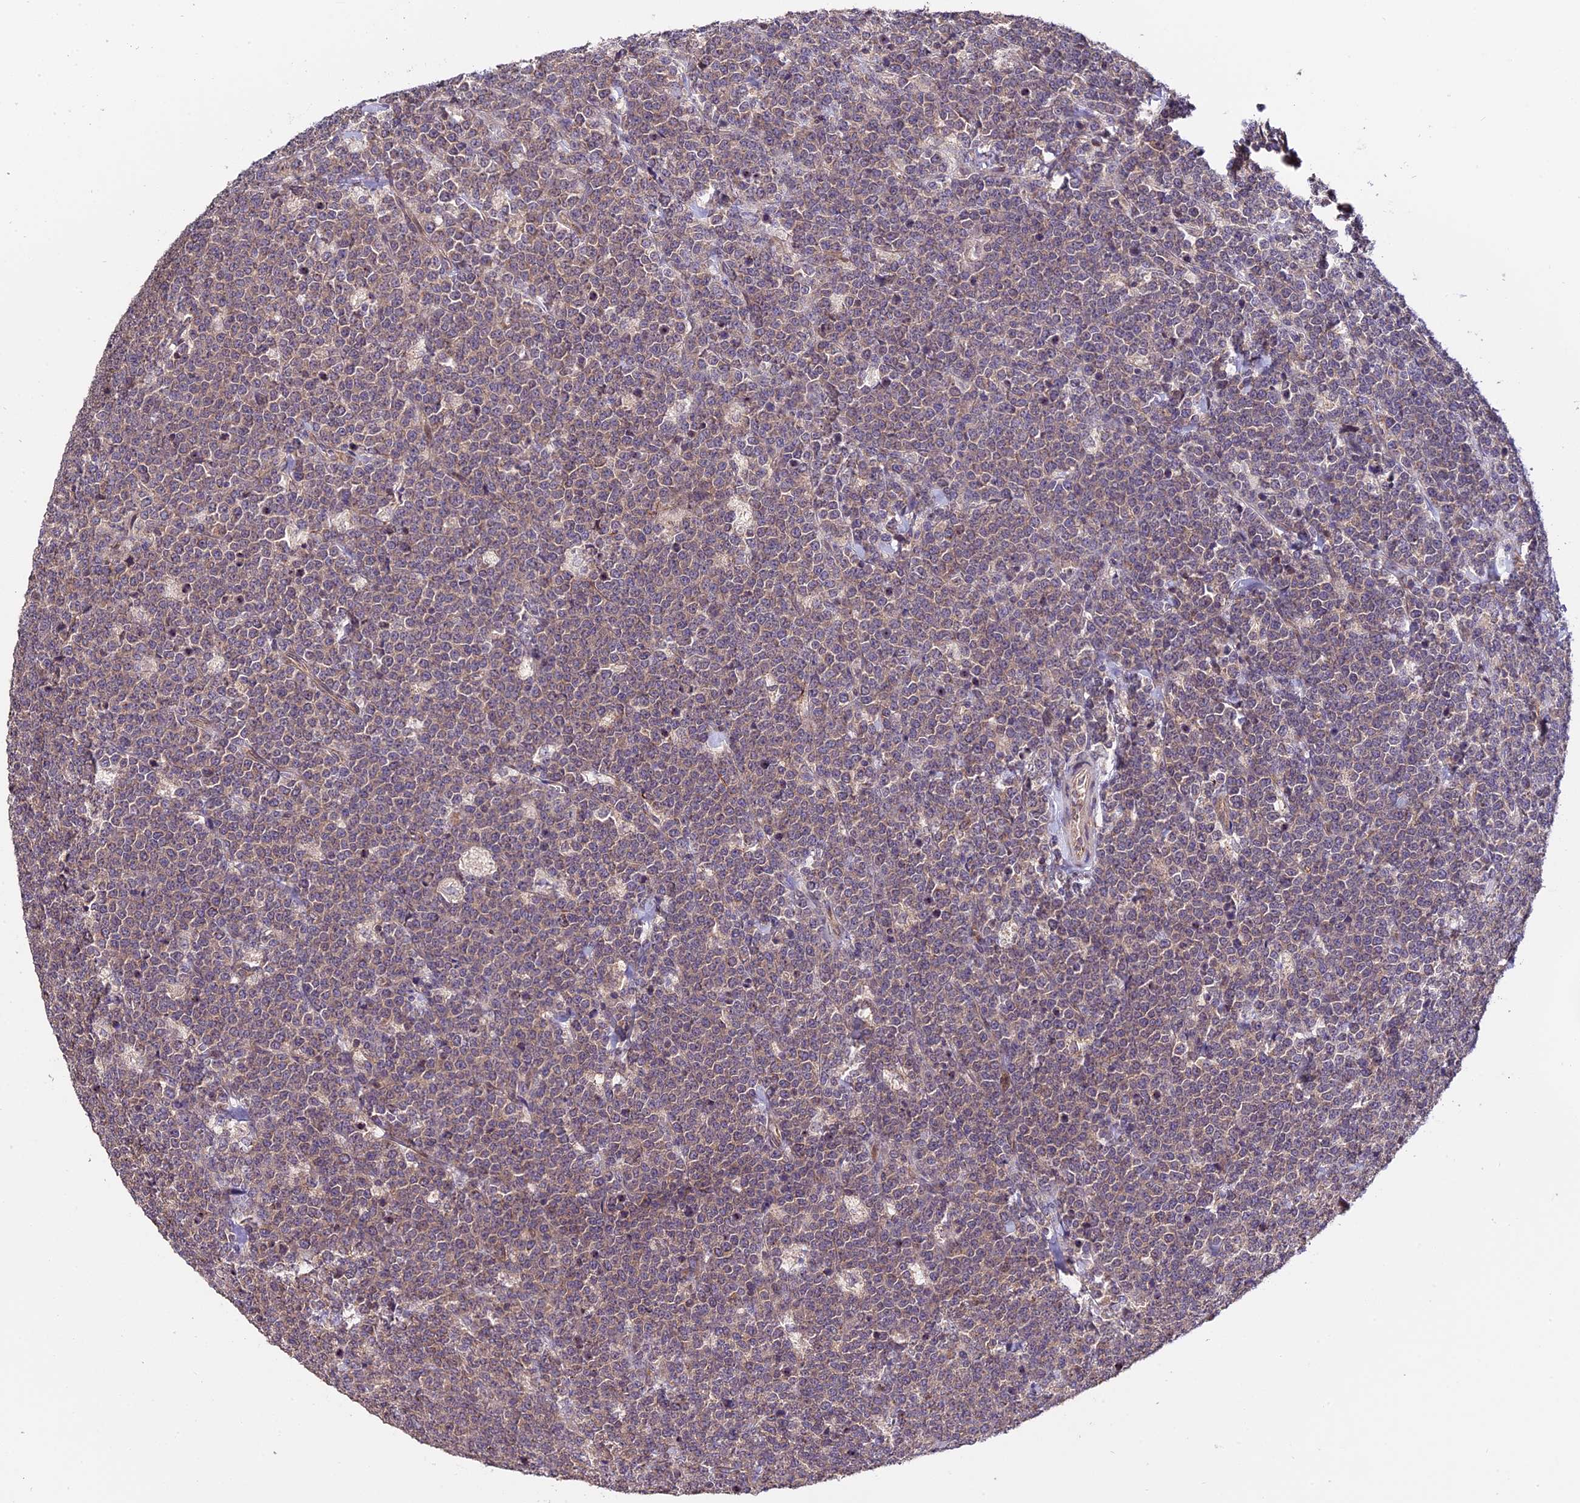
{"staining": {"intensity": "weak", "quantity": ">75%", "location": "cytoplasmic/membranous"}, "tissue": "lymphoma", "cell_type": "Tumor cells", "image_type": "cancer", "snomed": [{"axis": "morphology", "description": "Malignant lymphoma, non-Hodgkin's type, High grade"}, {"axis": "topography", "description": "Small intestine"}], "caption": "Human malignant lymphoma, non-Hodgkin's type (high-grade) stained with a brown dye demonstrates weak cytoplasmic/membranous positive expression in approximately >75% of tumor cells.", "gene": "TRMT1", "patient": {"sex": "male", "age": 8}}